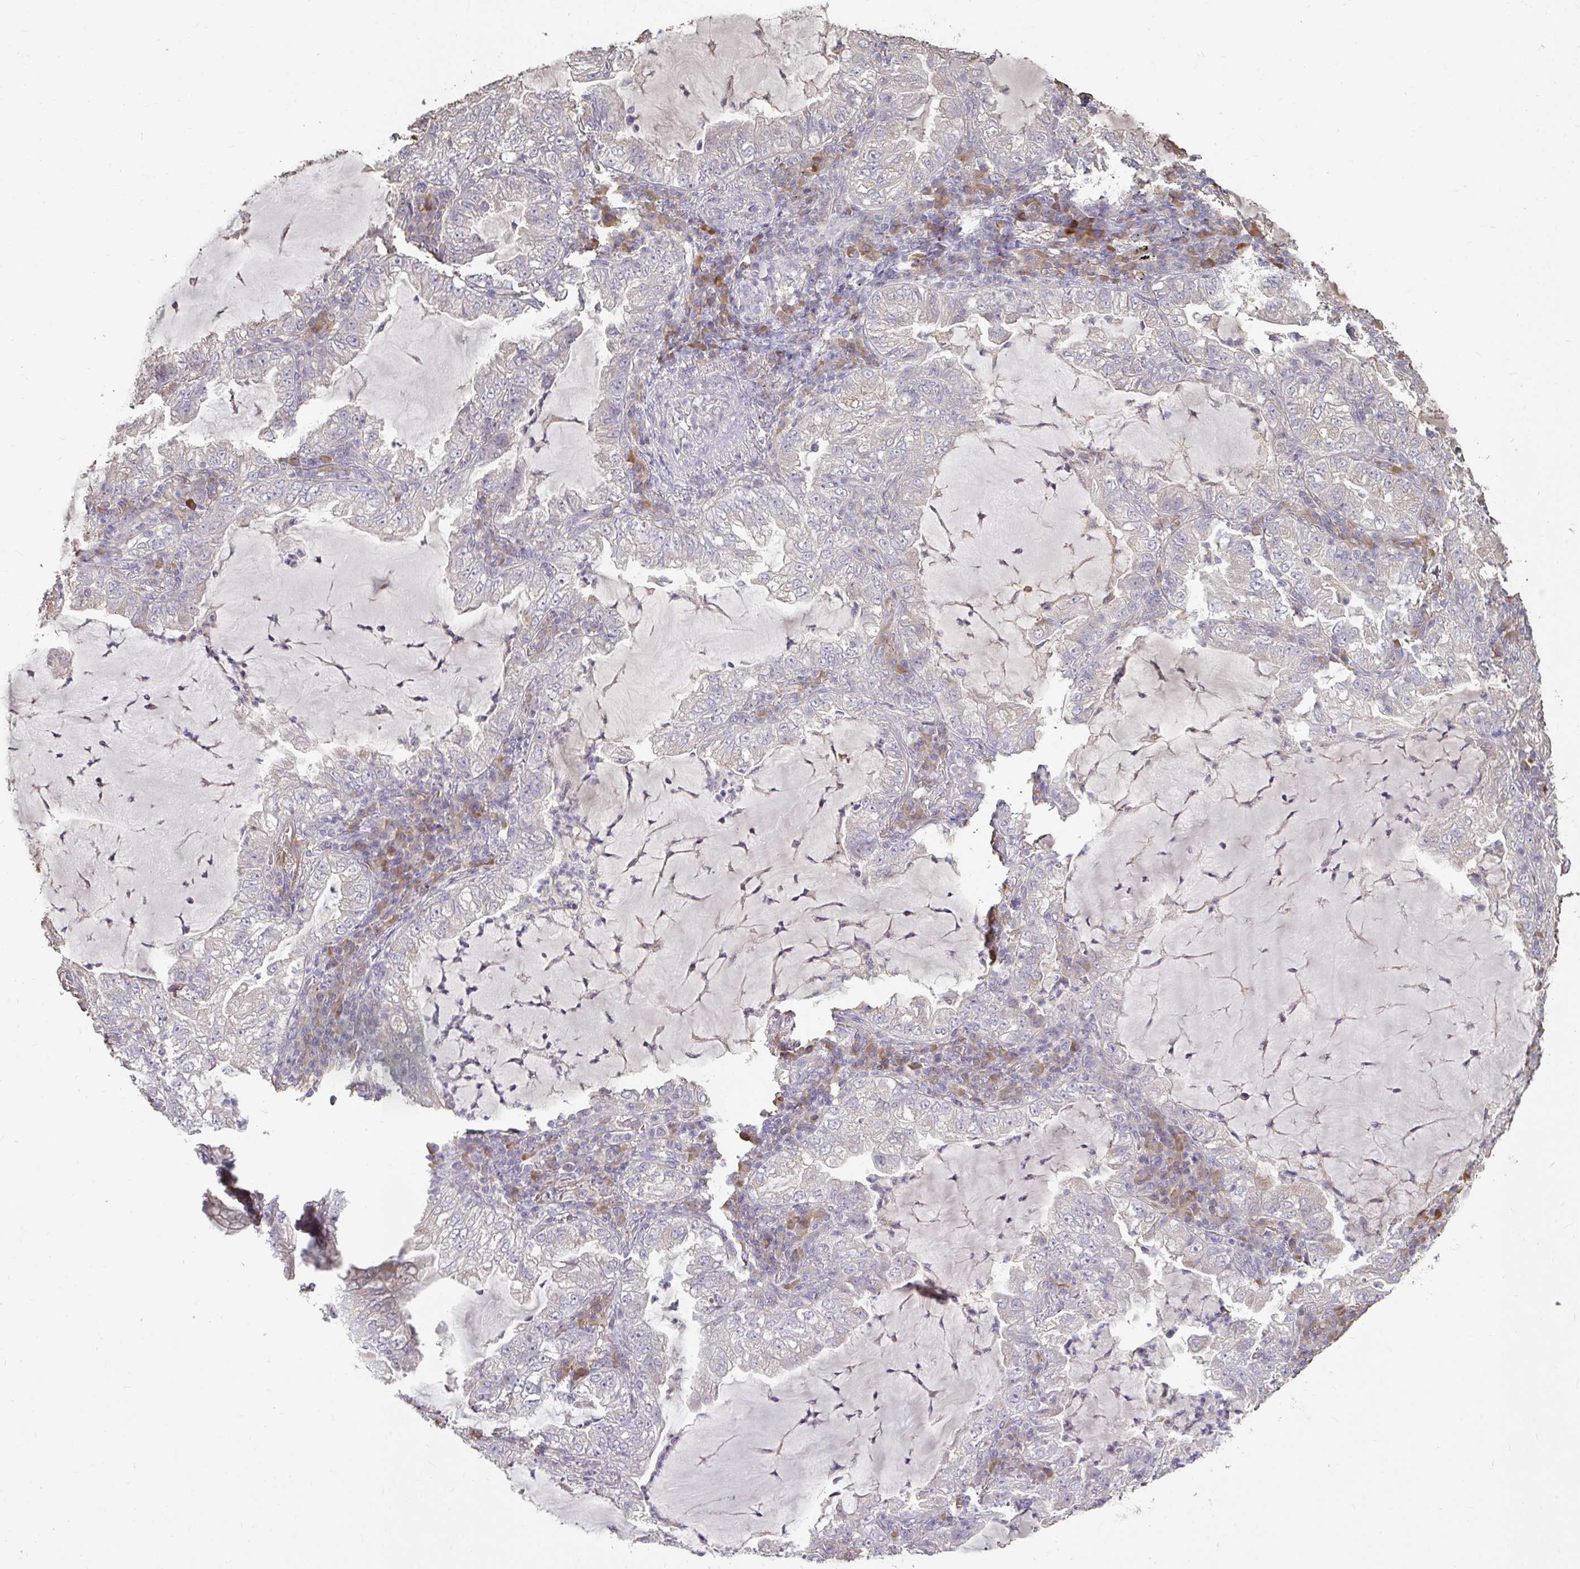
{"staining": {"intensity": "negative", "quantity": "none", "location": "none"}, "tissue": "lung cancer", "cell_type": "Tumor cells", "image_type": "cancer", "snomed": [{"axis": "morphology", "description": "Adenocarcinoma, NOS"}, {"axis": "topography", "description": "Lung"}], "caption": "Immunohistochemistry of lung cancer (adenocarcinoma) reveals no expression in tumor cells.", "gene": "BRINP3", "patient": {"sex": "female", "age": 73}}